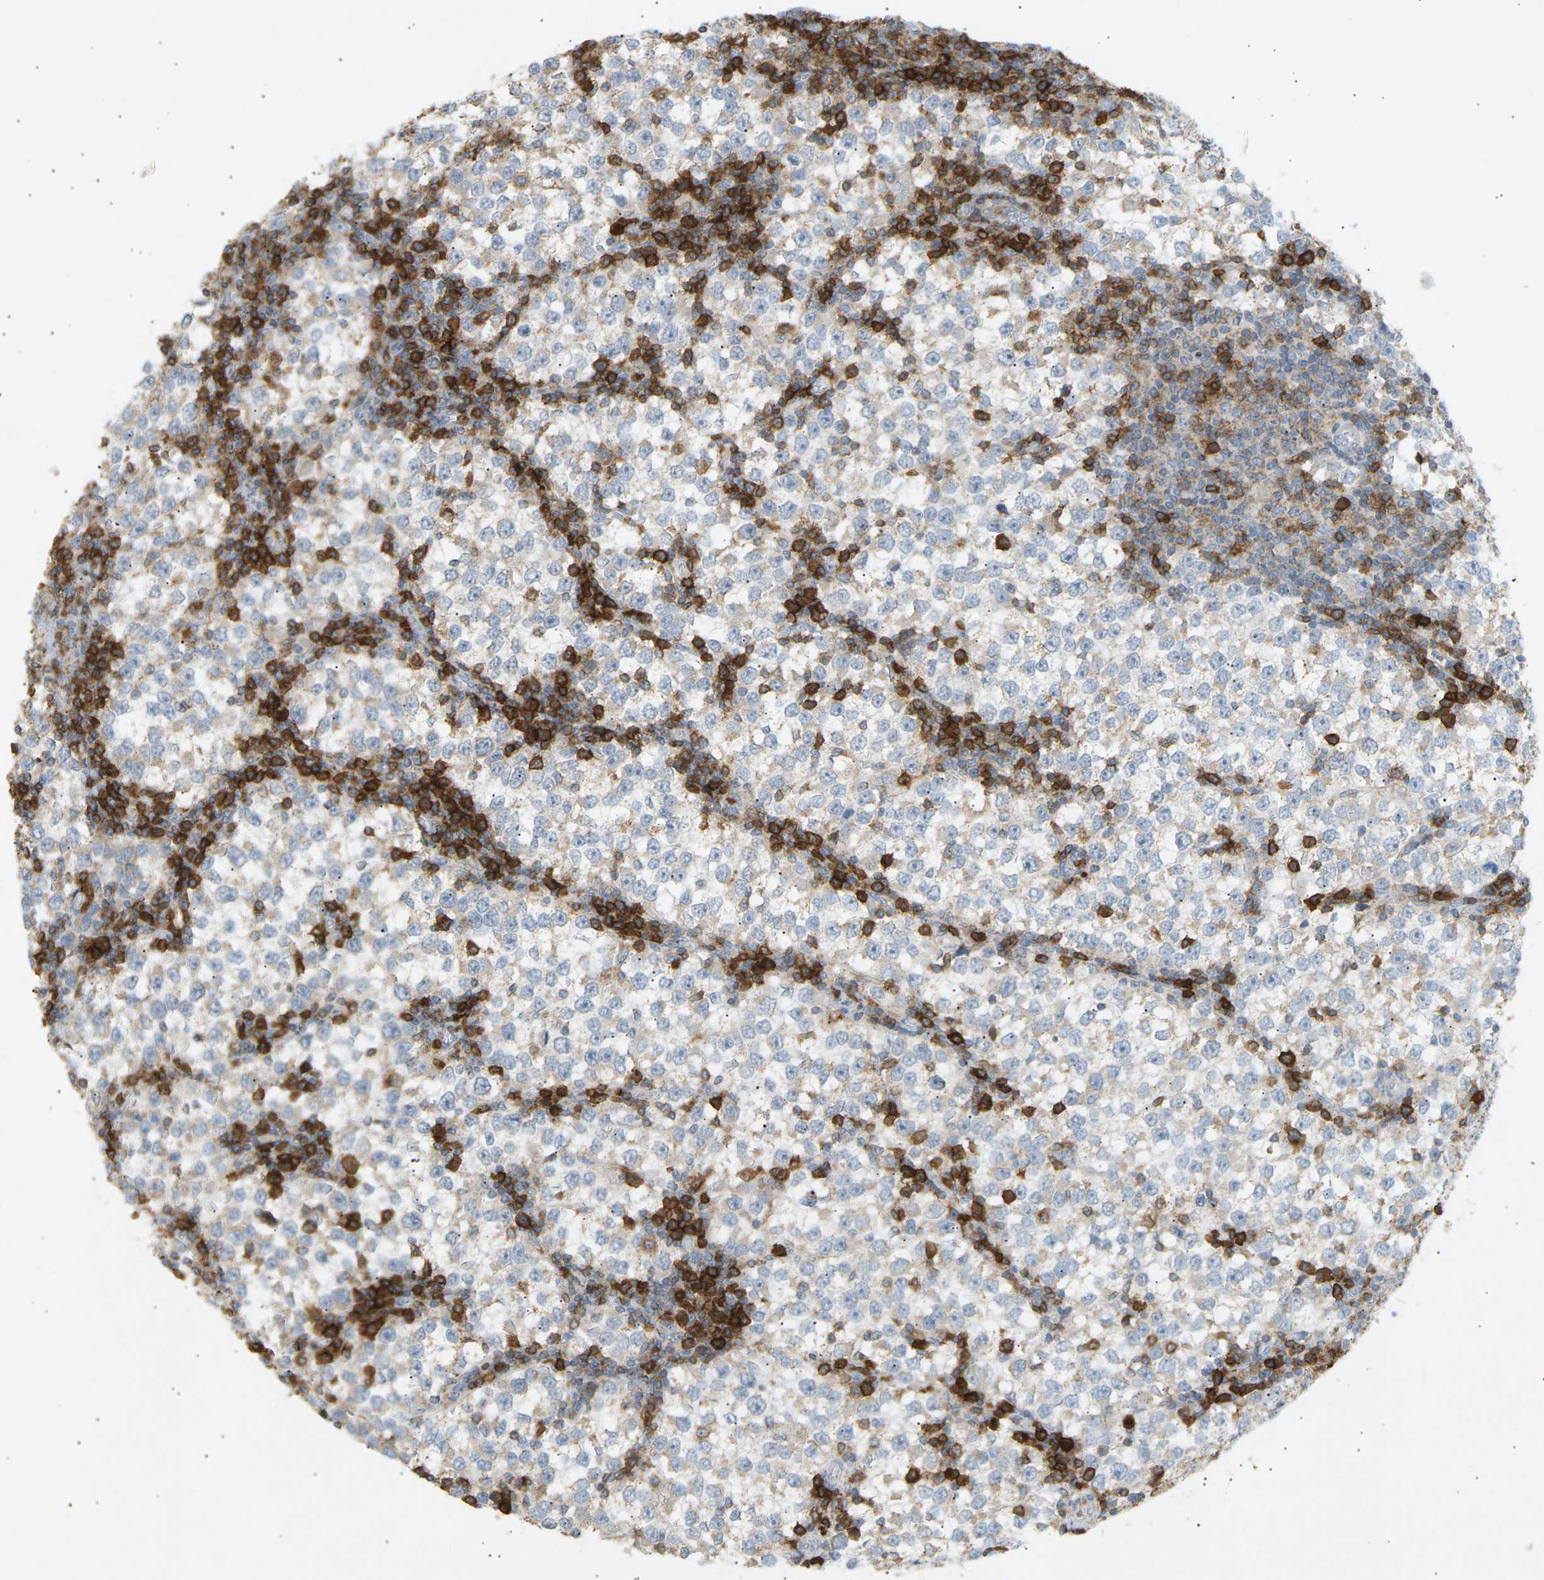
{"staining": {"intensity": "negative", "quantity": "none", "location": "none"}, "tissue": "testis cancer", "cell_type": "Tumor cells", "image_type": "cancer", "snomed": [{"axis": "morphology", "description": "Seminoma, NOS"}, {"axis": "topography", "description": "Testis"}], "caption": "This is an immunohistochemistry photomicrograph of testis seminoma. There is no expression in tumor cells.", "gene": "LIME1", "patient": {"sex": "male", "age": 65}}